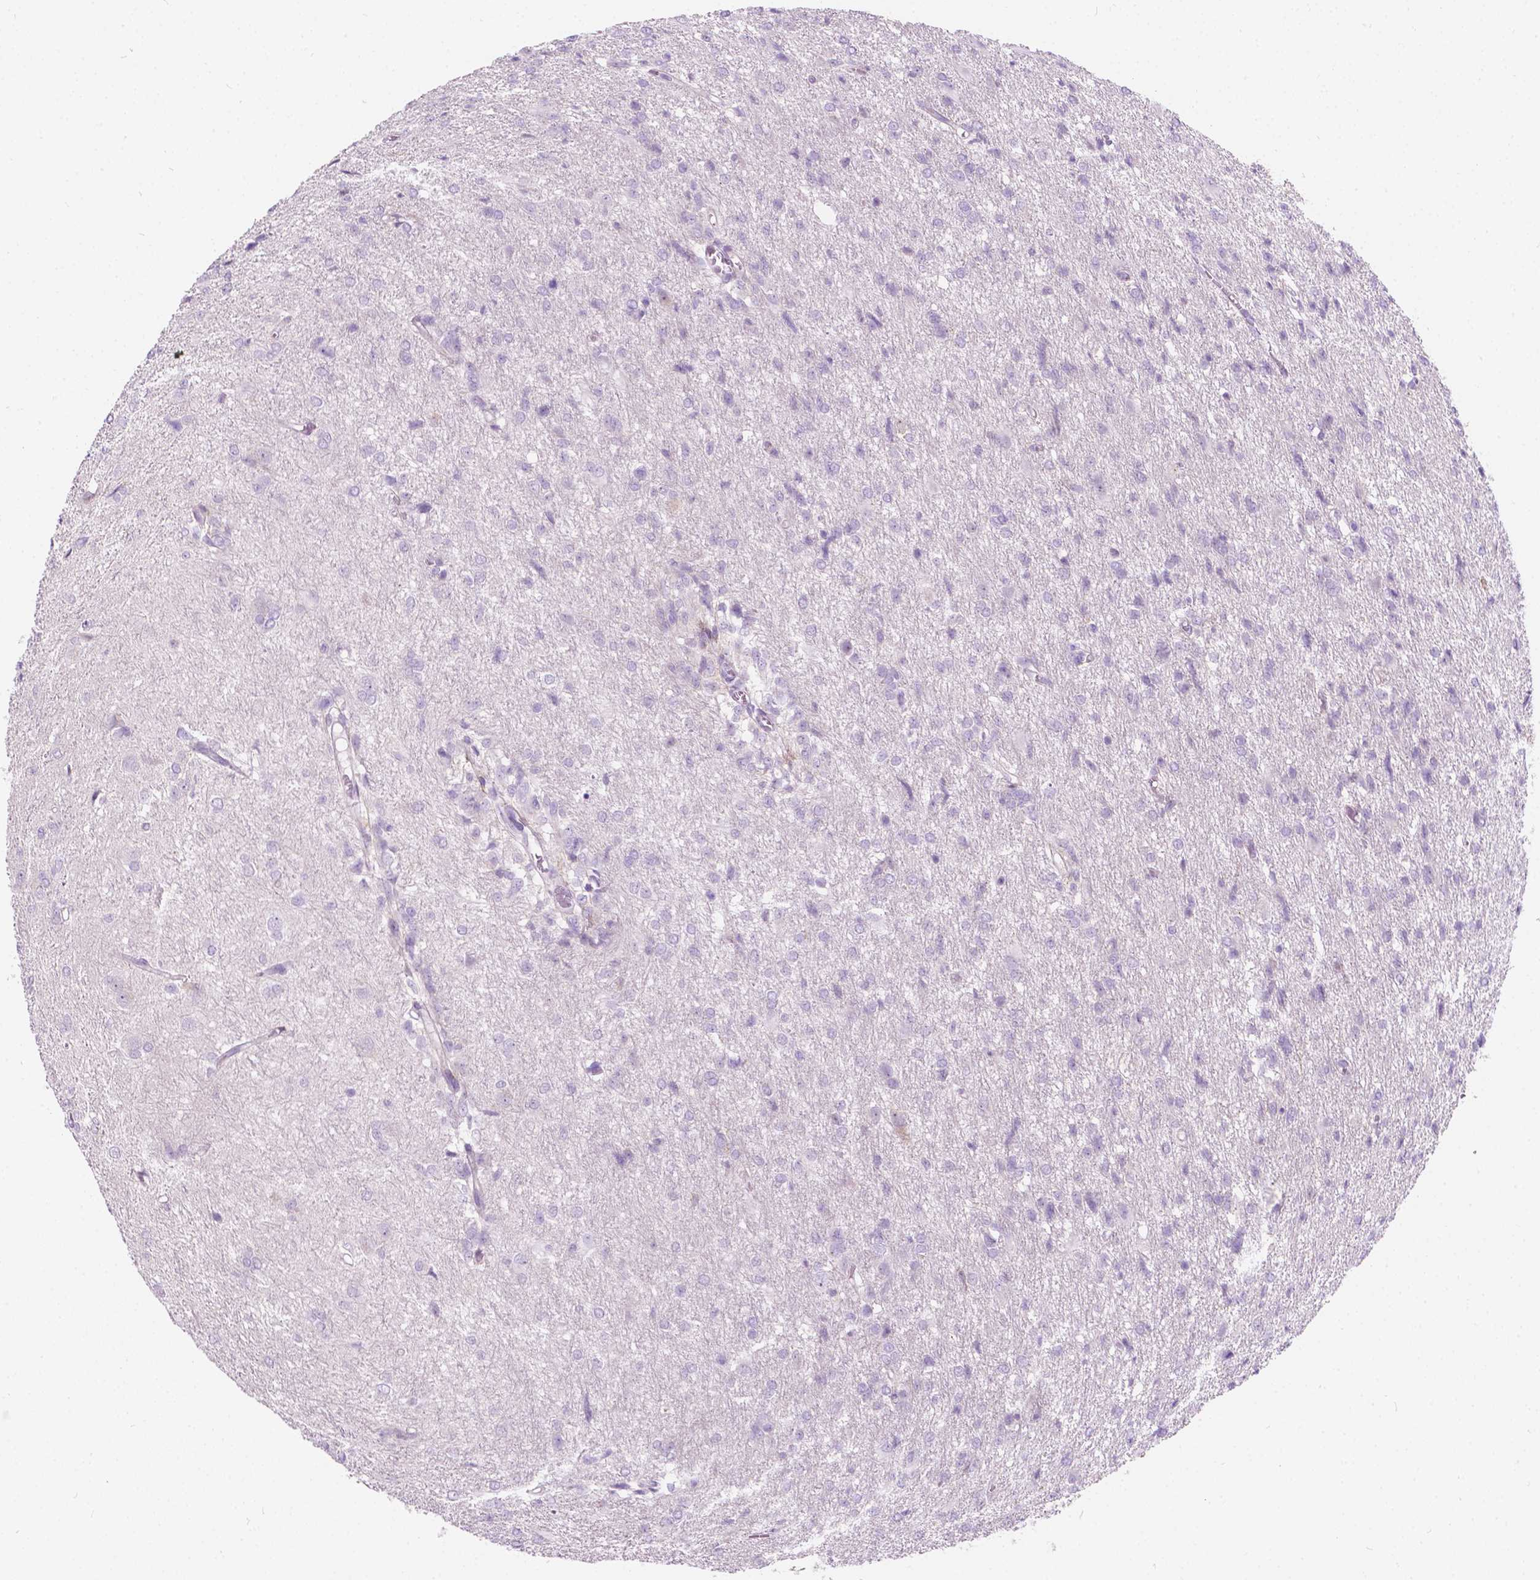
{"staining": {"intensity": "negative", "quantity": "none", "location": "none"}, "tissue": "glioma", "cell_type": "Tumor cells", "image_type": "cancer", "snomed": [{"axis": "morphology", "description": "Glioma, malignant, High grade"}, {"axis": "topography", "description": "Brain"}], "caption": "Immunohistochemical staining of human glioma shows no significant expression in tumor cells.", "gene": "NOS1AP", "patient": {"sex": "male", "age": 68}}